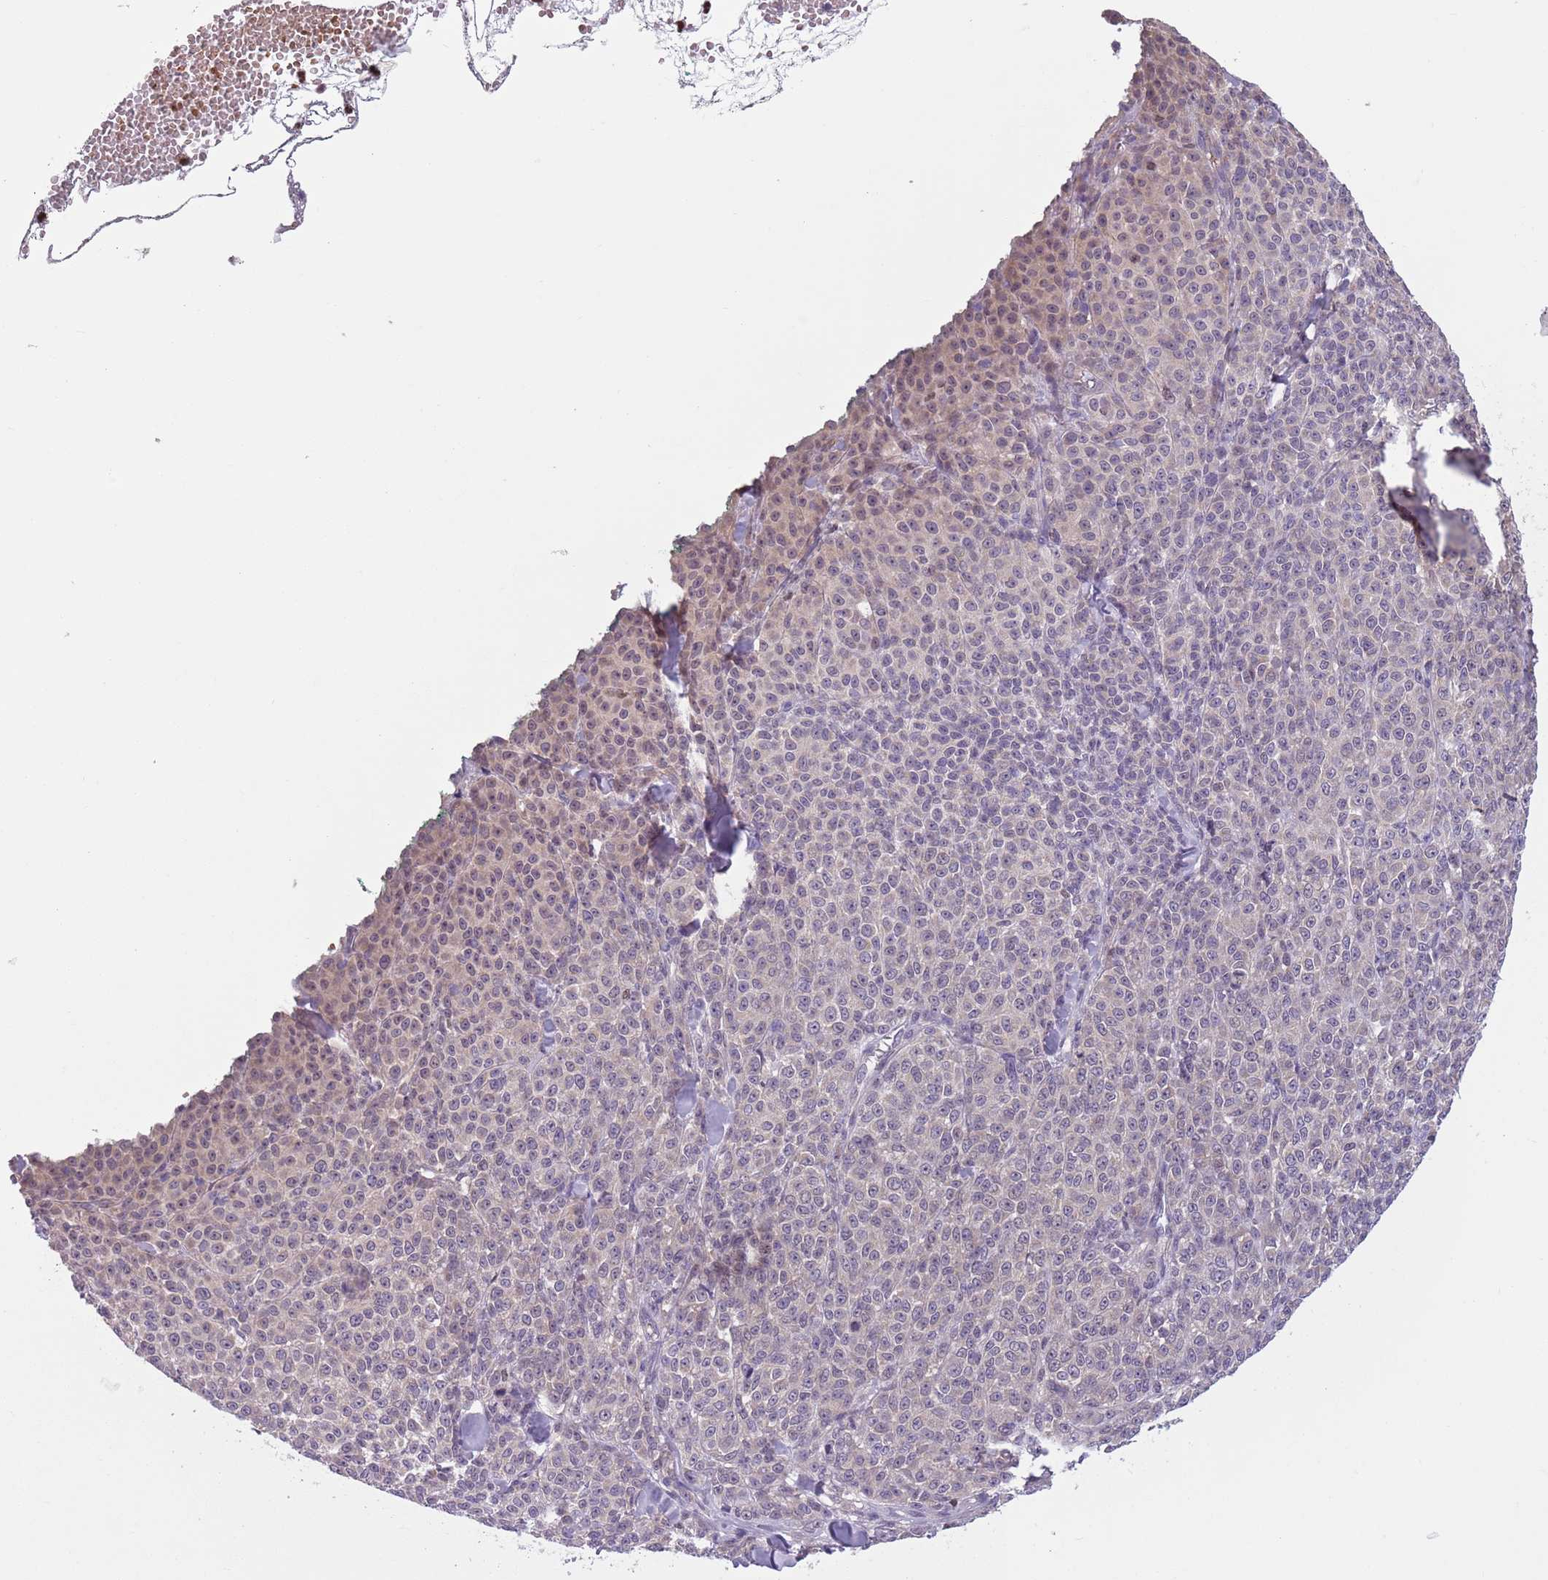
{"staining": {"intensity": "weak", "quantity": "<25%", "location": "cytoplasmic/membranous"}, "tissue": "melanoma", "cell_type": "Tumor cells", "image_type": "cancer", "snomed": [{"axis": "morphology", "description": "Normal tissue, NOS"}, {"axis": "morphology", "description": "Malignant melanoma, NOS"}, {"axis": "topography", "description": "Skin"}], "caption": "Protein analysis of malignant melanoma reveals no significant staining in tumor cells. Brightfield microscopy of IHC stained with DAB (3,3'-diaminobenzidine) (brown) and hematoxylin (blue), captured at high magnification.", "gene": "ADCY7", "patient": {"sex": "female", "age": 34}}